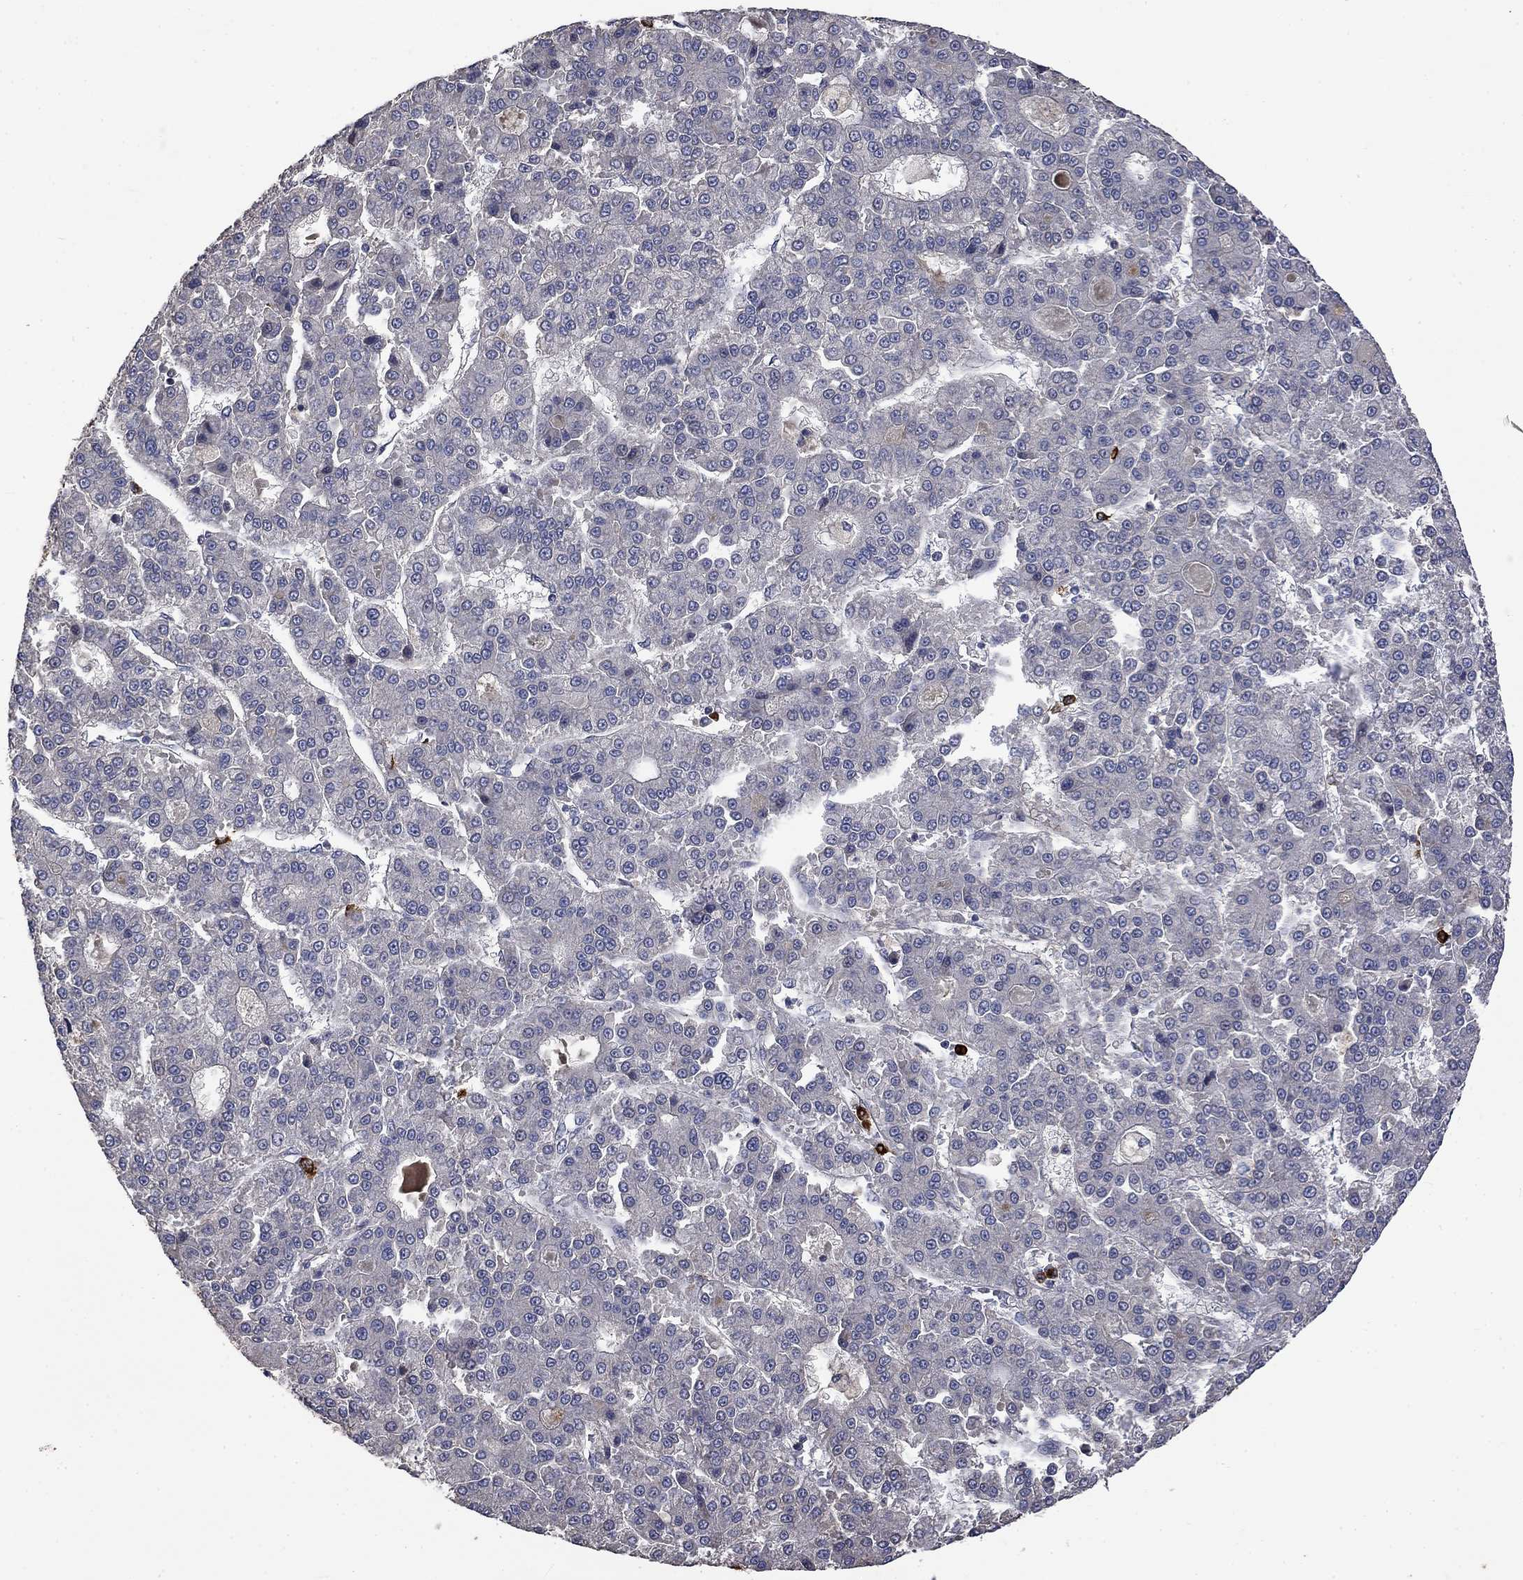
{"staining": {"intensity": "negative", "quantity": "none", "location": "none"}, "tissue": "liver cancer", "cell_type": "Tumor cells", "image_type": "cancer", "snomed": [{"axis": "morphology", "description": "Carcinoma, Hepatocellular, NOS"}, {"axis": "topography", "description": "Liver"}], "caption": "There is no significant staining in tumor cells of liver hepatocellular carcinoma.", "gene": "VCAN", "patient": {"sex": "male", "age": 70}}